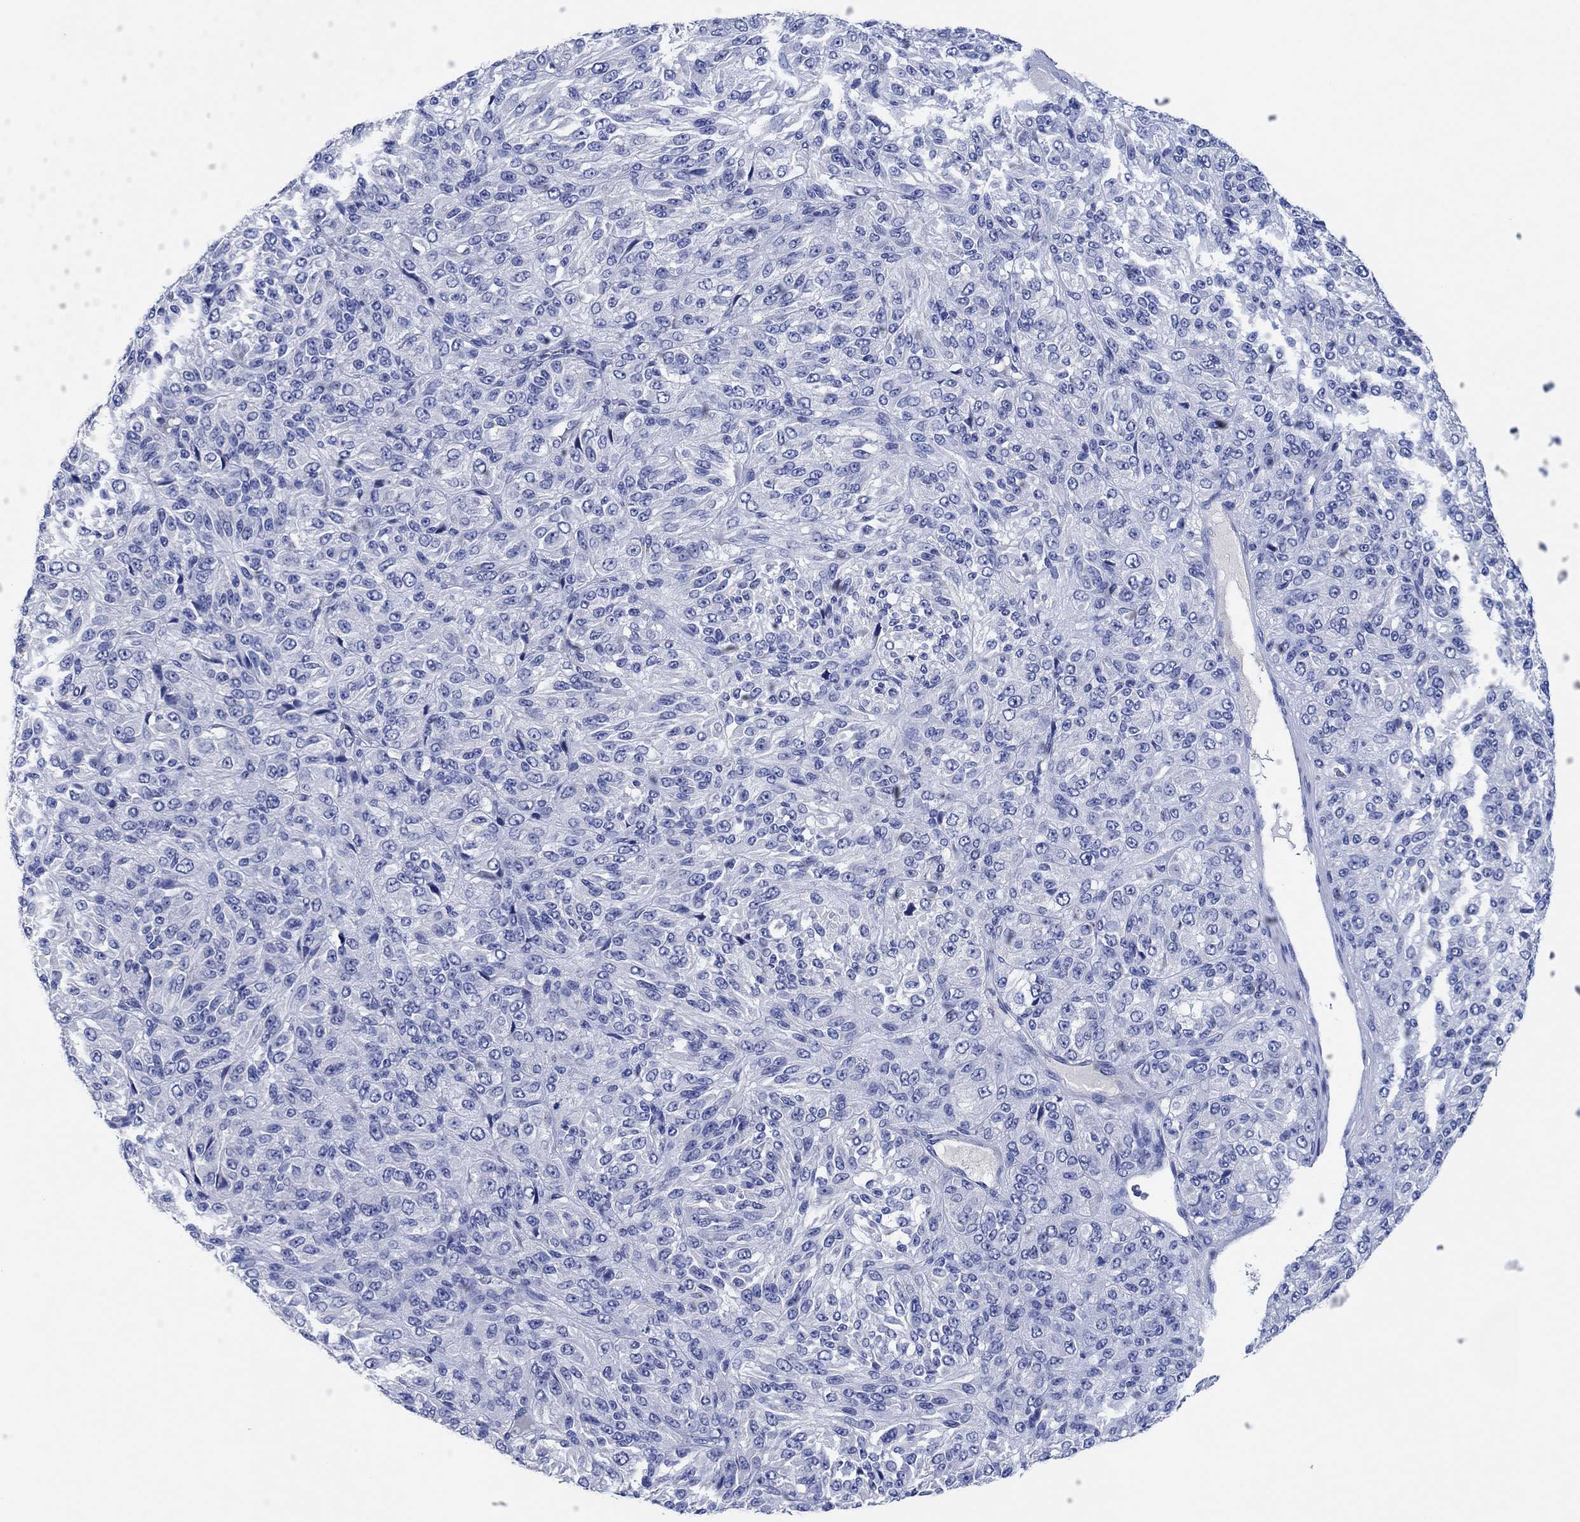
{"staining": {"intensity": "negative", "quantity": "none", "location": "none"}, "tissue": "melanoma", "cell_type": "Tumor cells", "image_type": "cancer", "snomed": [{"axis": "morphology", "description": "Malignant melanoma, Metastatic site"}, {"axis": "topography", "description": "Brain"}], "caption": "Protein analysis of melanoma demonstrates no significant positivity in tumor cells.", "gene": "CPNE6", "patient": {"sex": "female", "age": 56}}